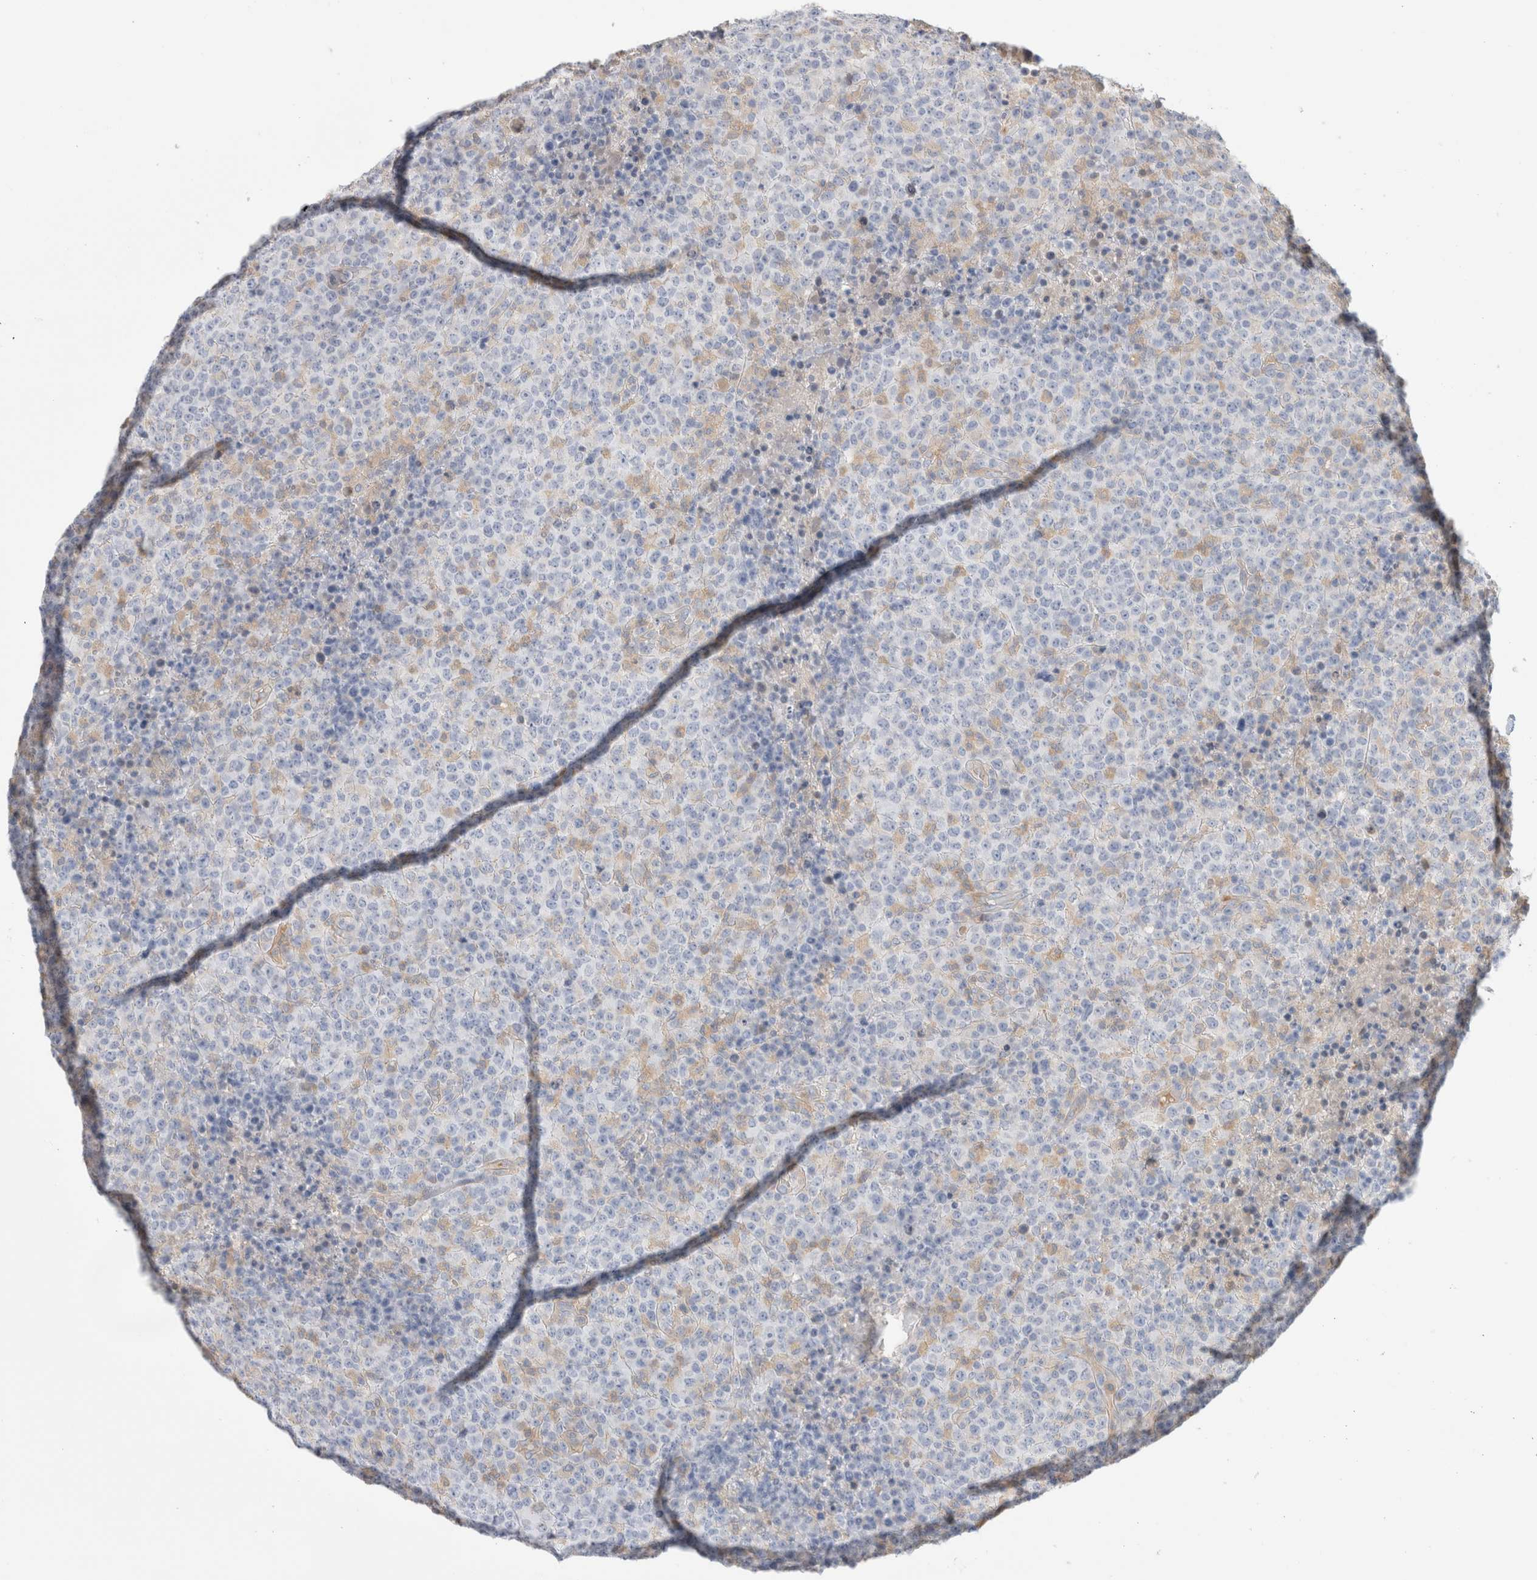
{"staining": {"intensity": "negative", "quantity": "none", "location": "none"}, "tissue": "lymphoma", "cell_type": "Tumor cells", "image_type": "cancer", "snomed": [{"axis": "morphology", "description": "Malignant lymphoma, non-Hodgkin's type, High grade"}, {"axis": "topography", "description": "Lymph node"}], "caption": "IHC micrograph of neoplastic tissue: lymphoma stained with DAB displays no significant protein positivity in tumor cells. (DAB (3,3'-diaminobenzidine) IHC, high magnification).", "gene": "CAPN2", "patient": {"sex": "male", "age": 13}}